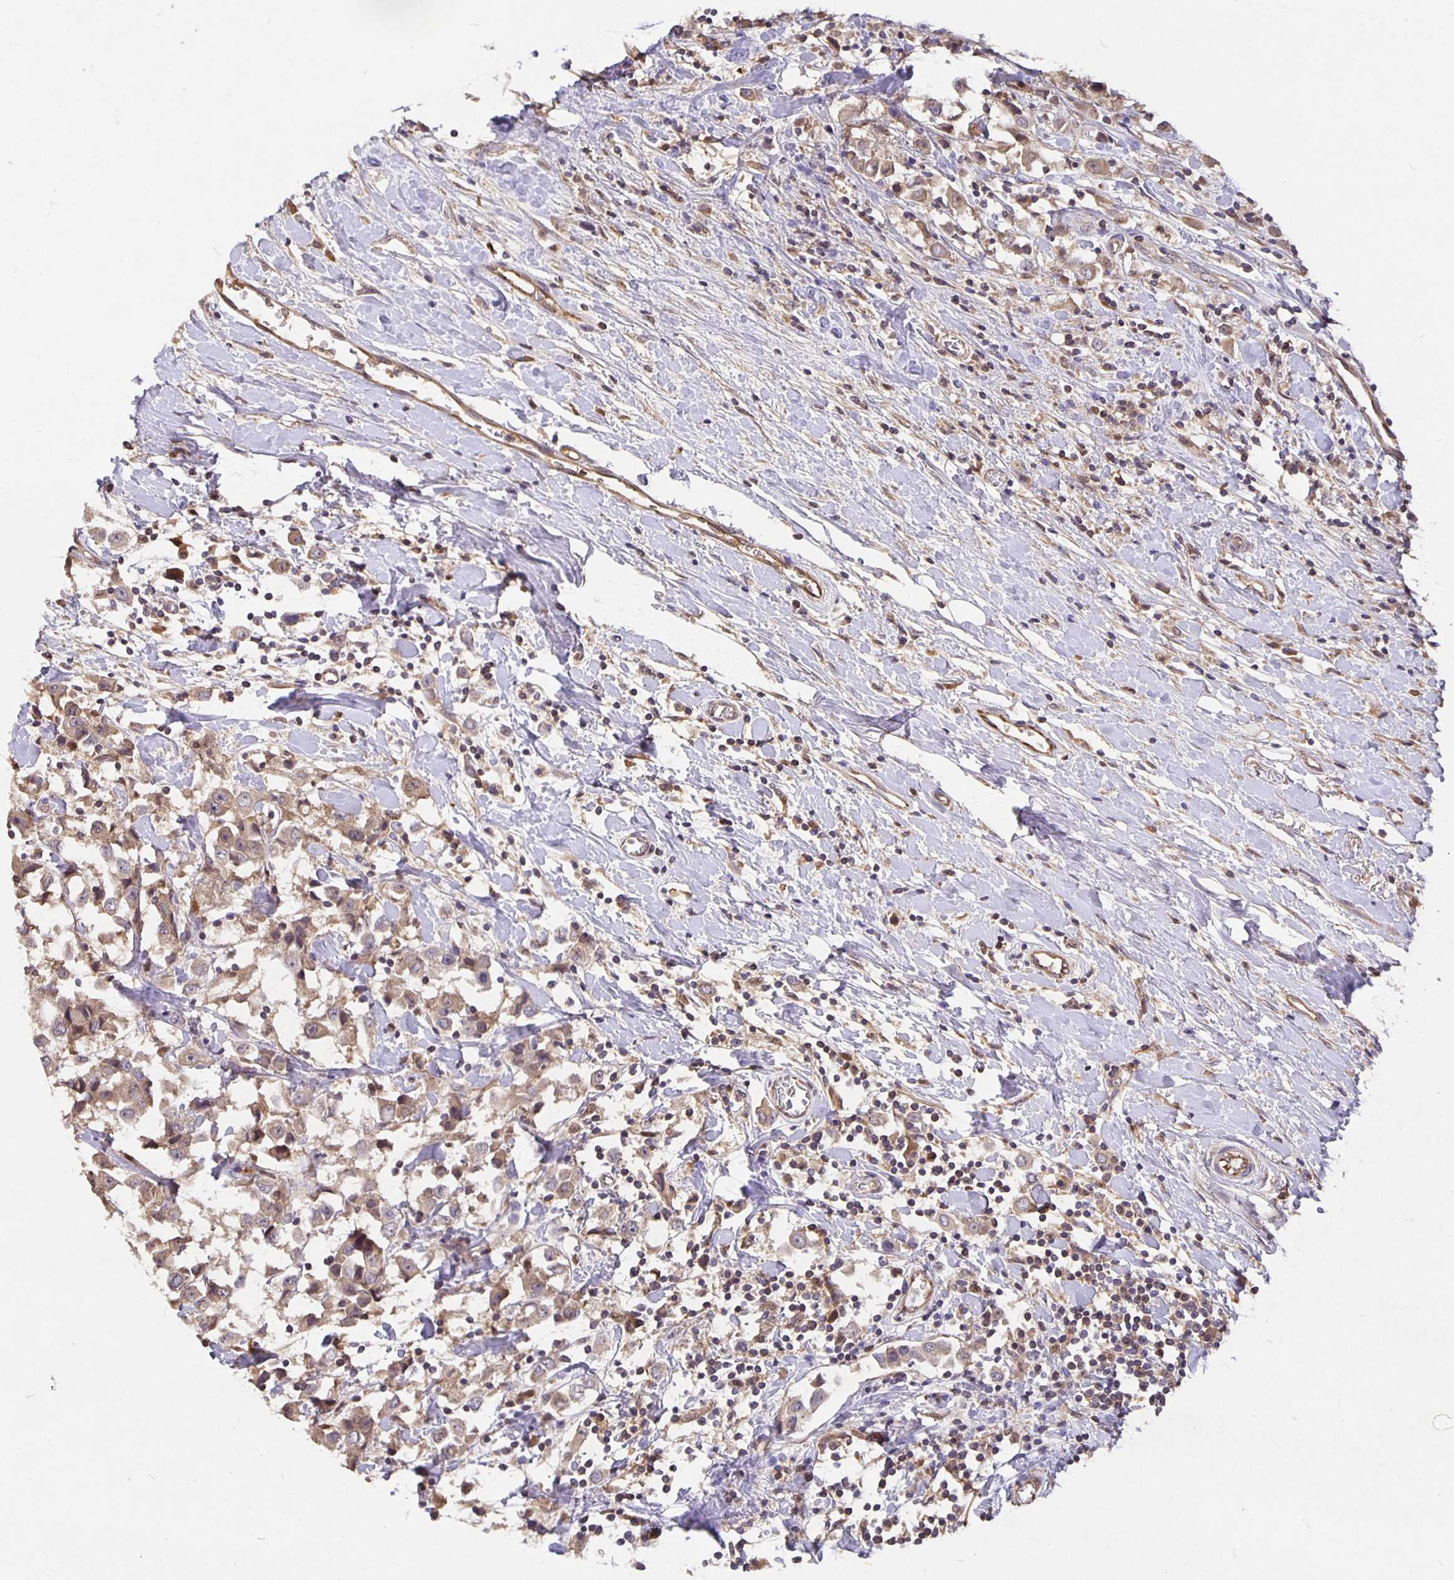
{"staining": {"intensity": "weak", "quantity": ">75%", "location": "cytoplasmic/membranous"}, "tissue": "breast cancer", "cell_type": "Tumor cells", "image_type": "cancer", "snomed": [{"axis": "morphology", "description": "Duct carcinoma"}, {"axis": "topography", "description": "Breast"}], "caption": "Immunohistochemistry (DAB) staining of breast invasive ductal carcinoma reveals weak cytoplasmic/membranous protein staining in about >75% of tumor cells.", "gene": "NOG", "patient": {"sex": "female", "age": 61}}